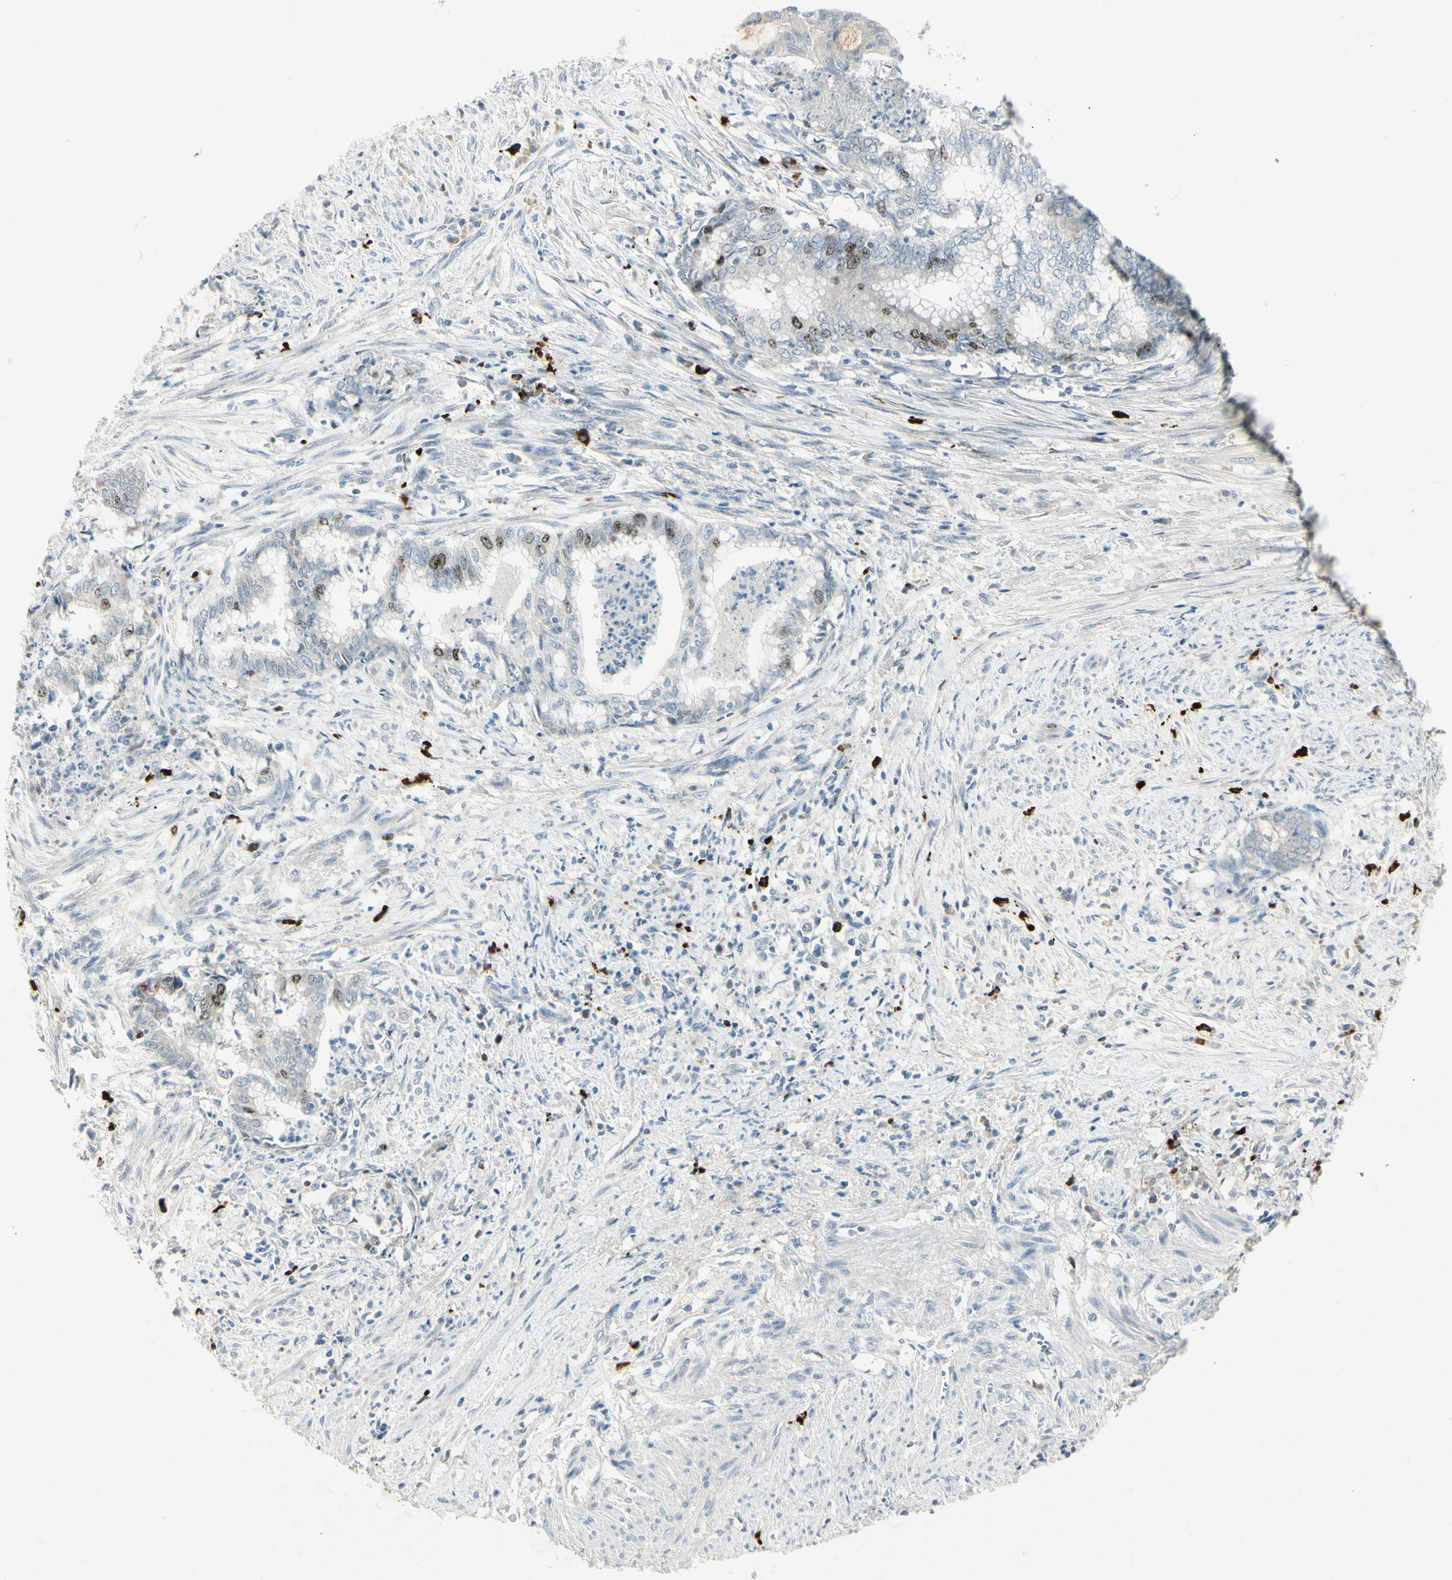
{"staining": {"intensity": "moderate", "quantity": "<25%", "location": "nuclear"}, "tissue": "endometrial cancer", "cell_type": "Tumor cells", "image_type": "cancer", "snomed": [{"axis": "morphology", "description": "Necrosis, NOS"}, {"axis": "morphology", "description": "Adenocarcinoma, NOS"}, {"axis": "topography", "description": "Endometrium"}], "caption": "Immunohistochemistry image of endometrial cancer (adenocarcinoma) stained for a protein (brown), which displays low levels of moderate nuclear staining in approximately <25% of tumor cells.", "gene": "PITX1", "patient": {"sex": "female", "age": 79}}